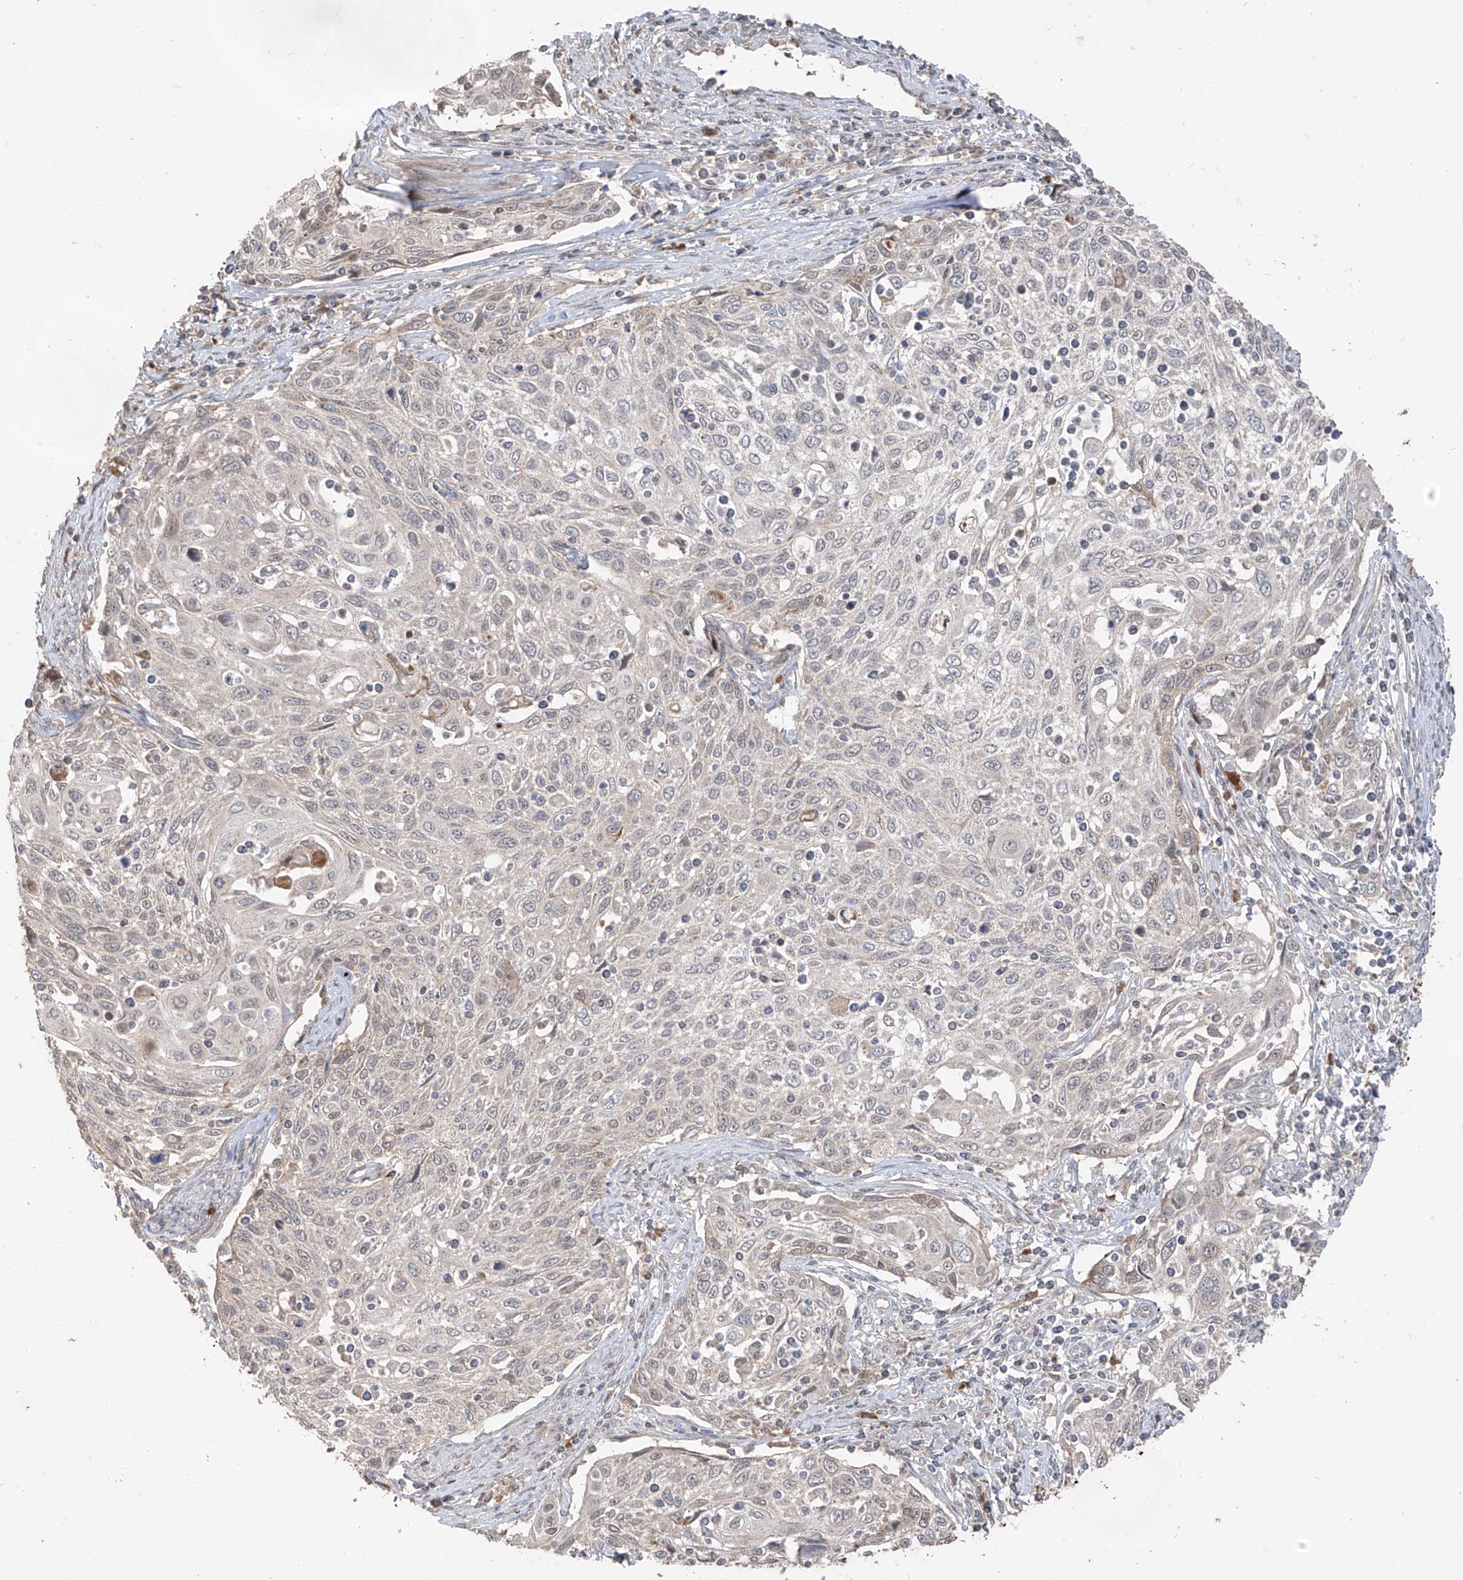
{"staining": {"intensity": "negative", "quantity": "none", "location": "none"}, "tissue": "cervical cancer", "cell_type": "Tumor cells", "image_type": "cancer", "snomed": [{"axis": "morphology", "description": "Squamous cell carcinoma, NOS"}, {"axis": "topography", "description": "Cervix"}], "caption": "This is an immunohistochemistry image of cervical cancer (squamous cell carcinoma). There is no positivity in tumor cells.", "gene": "COLGALT2", "patient": {"sex": "female", "age": 70}}